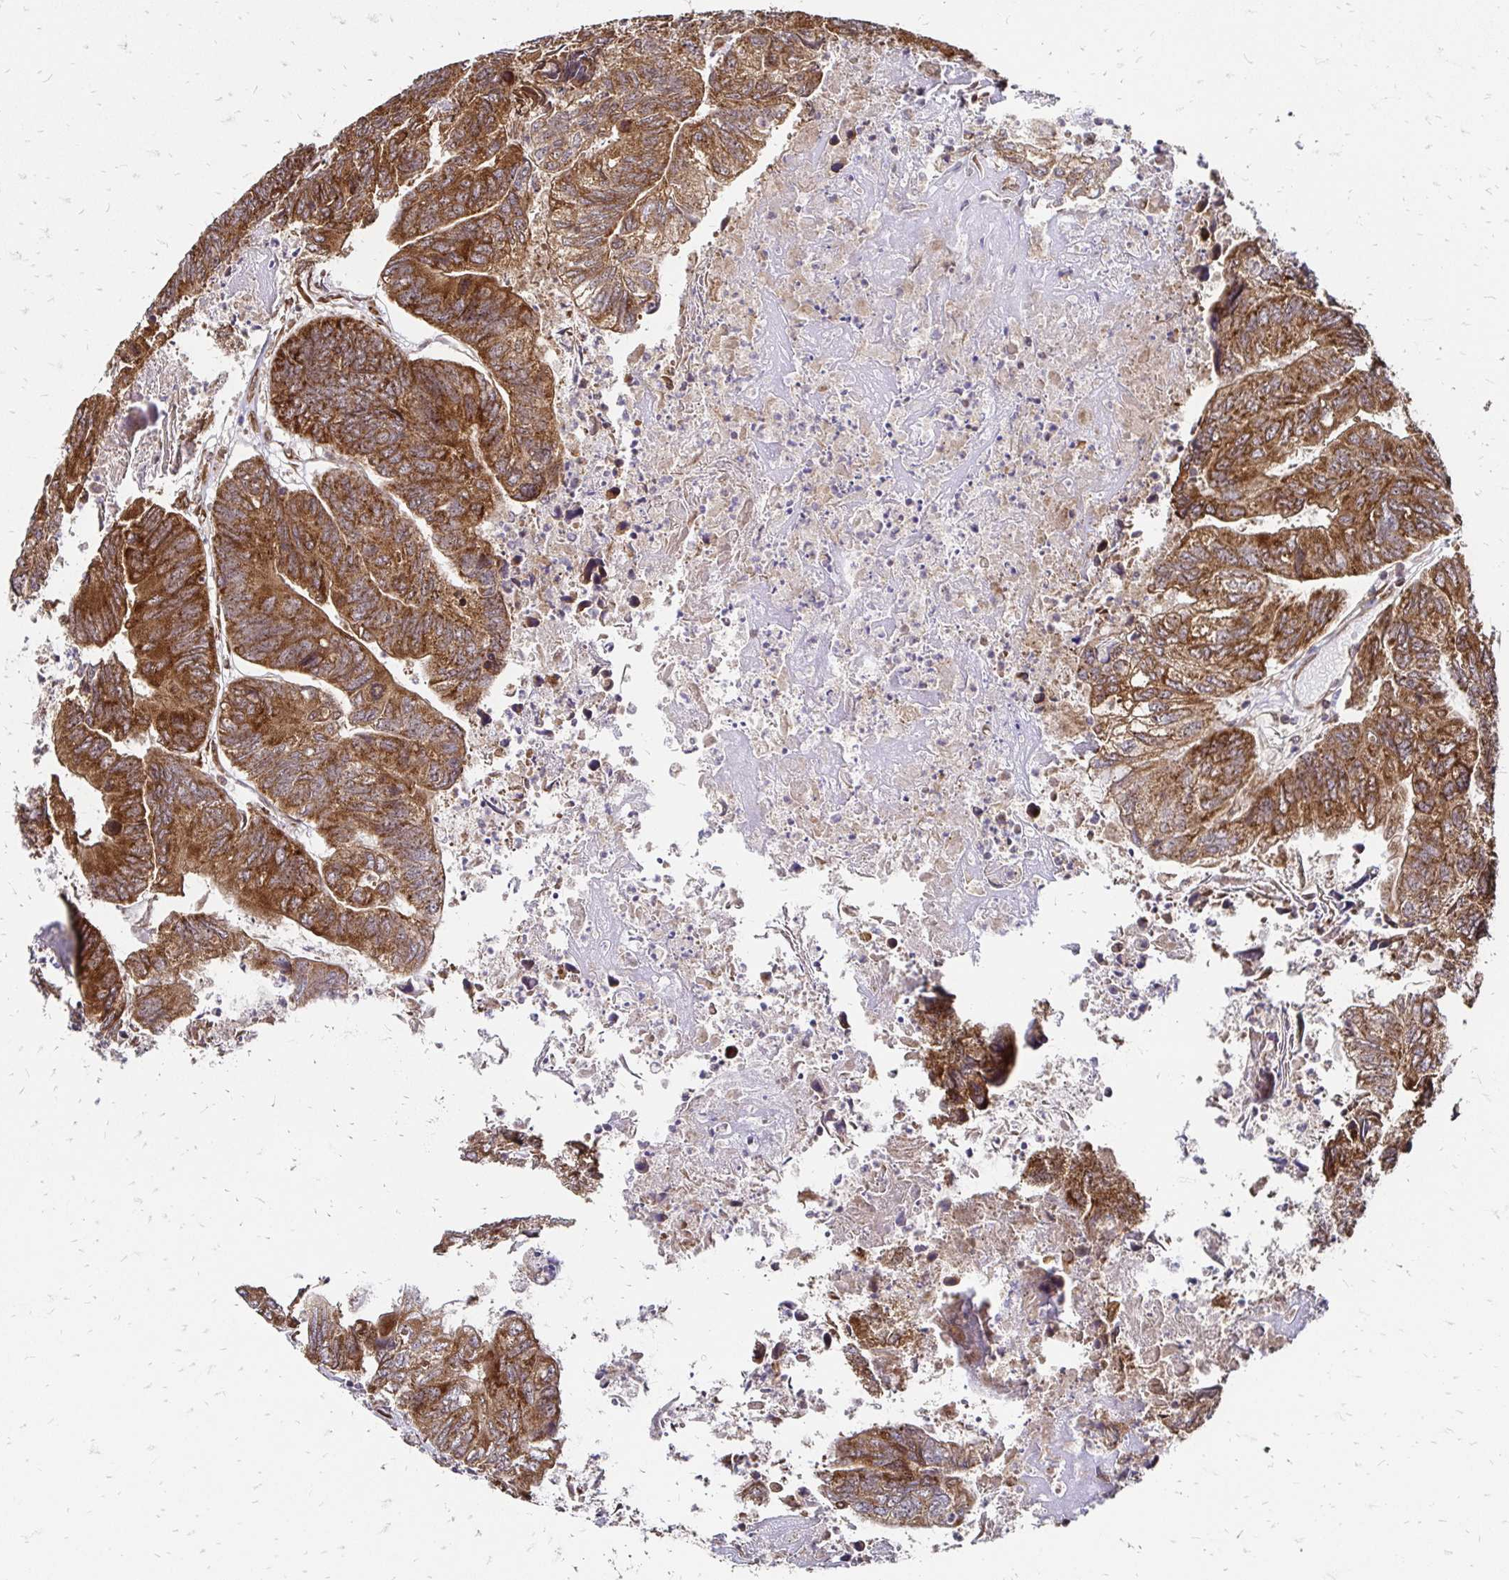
{"staining": {"intensity": "moderate", "quantity": ">75%", "location": "cytoplasmic/membranous"}, "tissue": "colorectal cancer", "cell_type": "Tumor cells", "image_type": "cancer", "snomed": [{"axis": "morphology", "description": "Adenocarcinoma, NOS"}, {"axis": "topography", "description": "Colon"}], "caption": "High-magnification brightfield microscopy of colorectal cancer (adenocarcinoma) stained with DAB (brown) and counterstained with hematoxylin (blue). tumor cells exhibit moderate cytoplasmic/membranous expression is present in approximately>75% of cells.", "gene": "ZW10", "patient": {"sex": "female", "age": 67}}